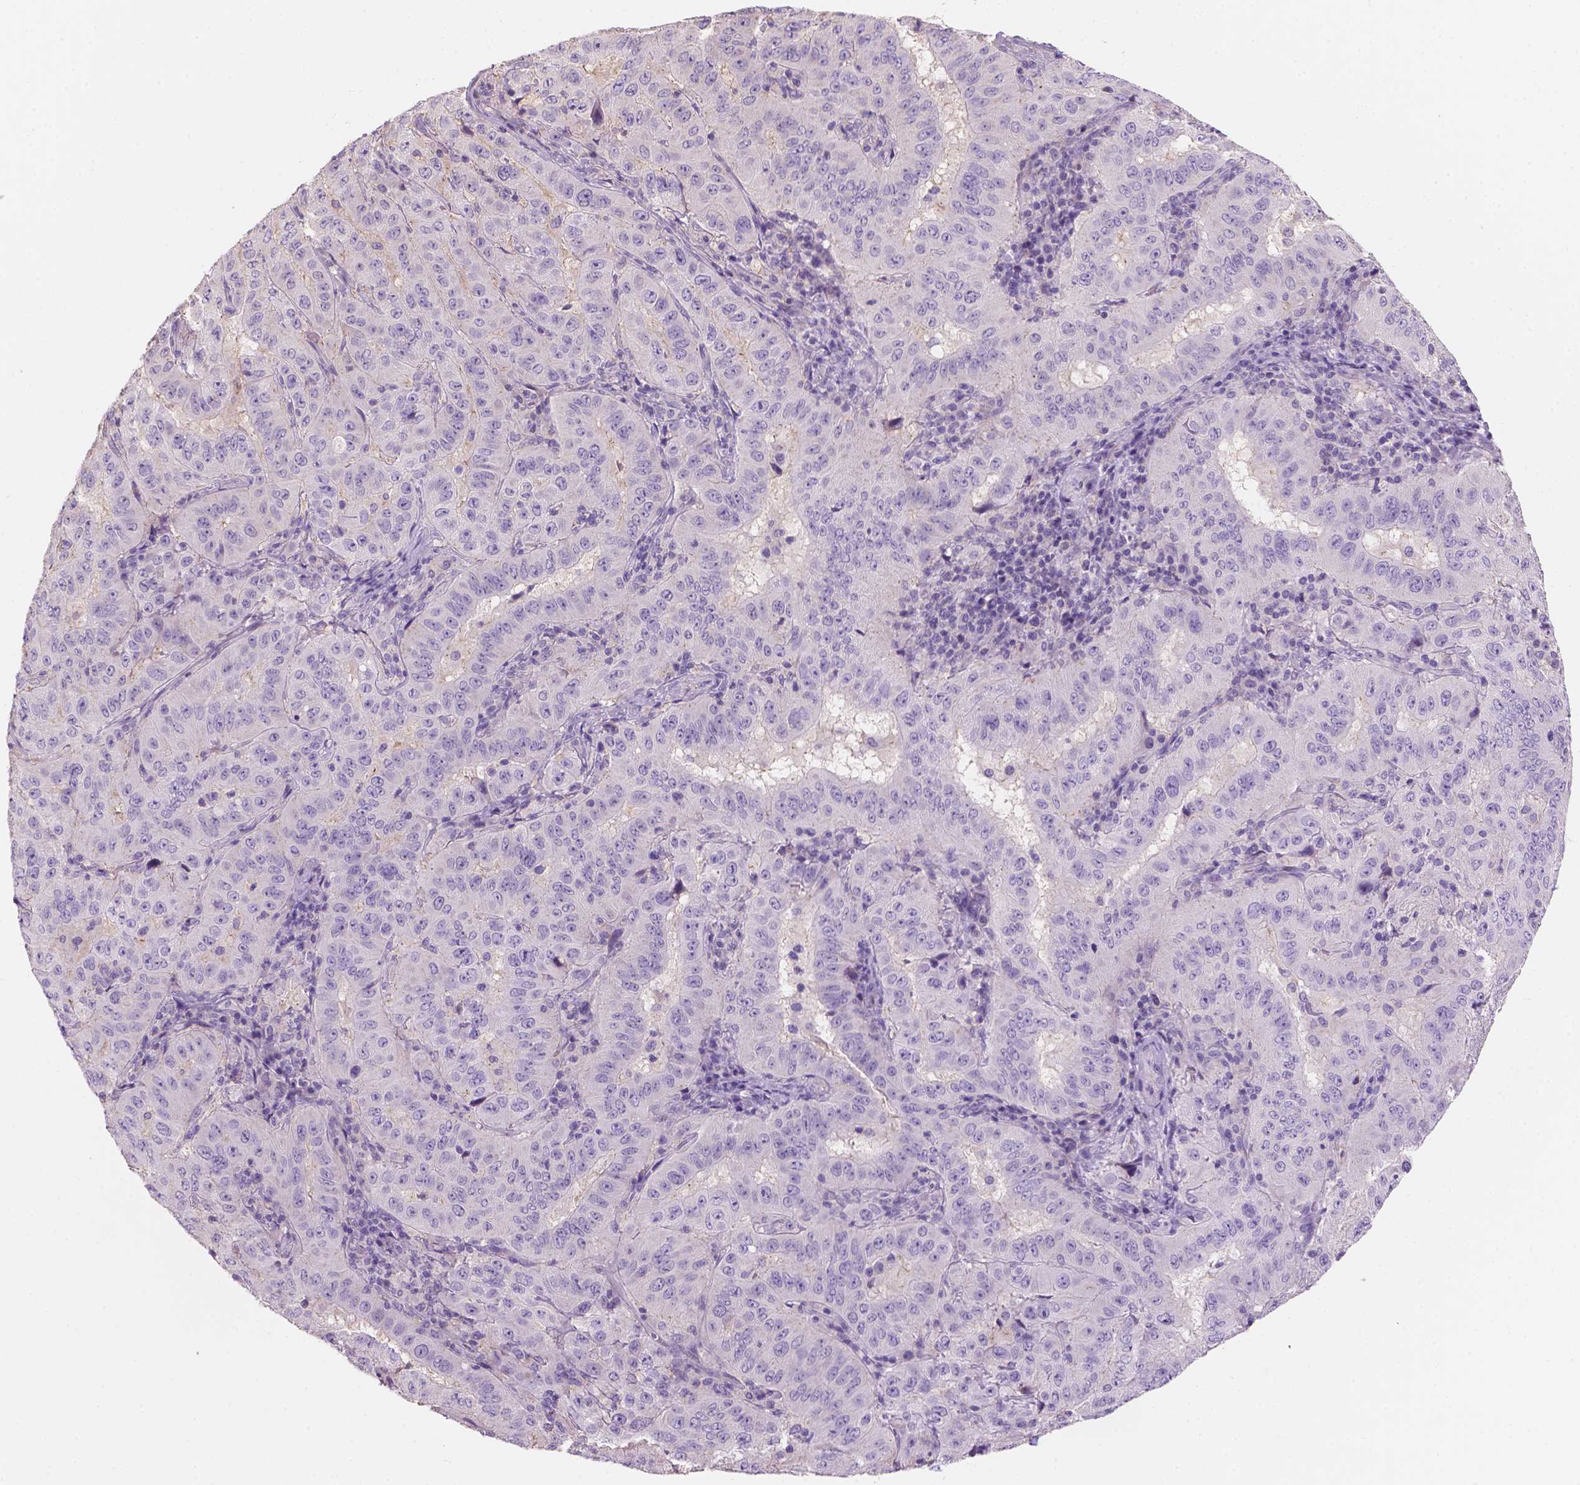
{"staining": {"intensity": "negative", "quantity": "none", "location": "none"}, "tissue": "pancreatic cancer", "cell_type": "Tumor cells", "image_type": "cancer", "snomed": [{"axis": "morphology", "description": "Adenocarcinoma, NOS"}, {"axis": "topography", "description": "Pancreas"}], "caption": "DAB (3,3'-diaminobenzidine) immunohistochemical staining of adenocarcinoma (pancreatic) shows no significant staining in tumor cells.", "gene": "SBSN", "patient": {"sex": "male", "age": 63}}